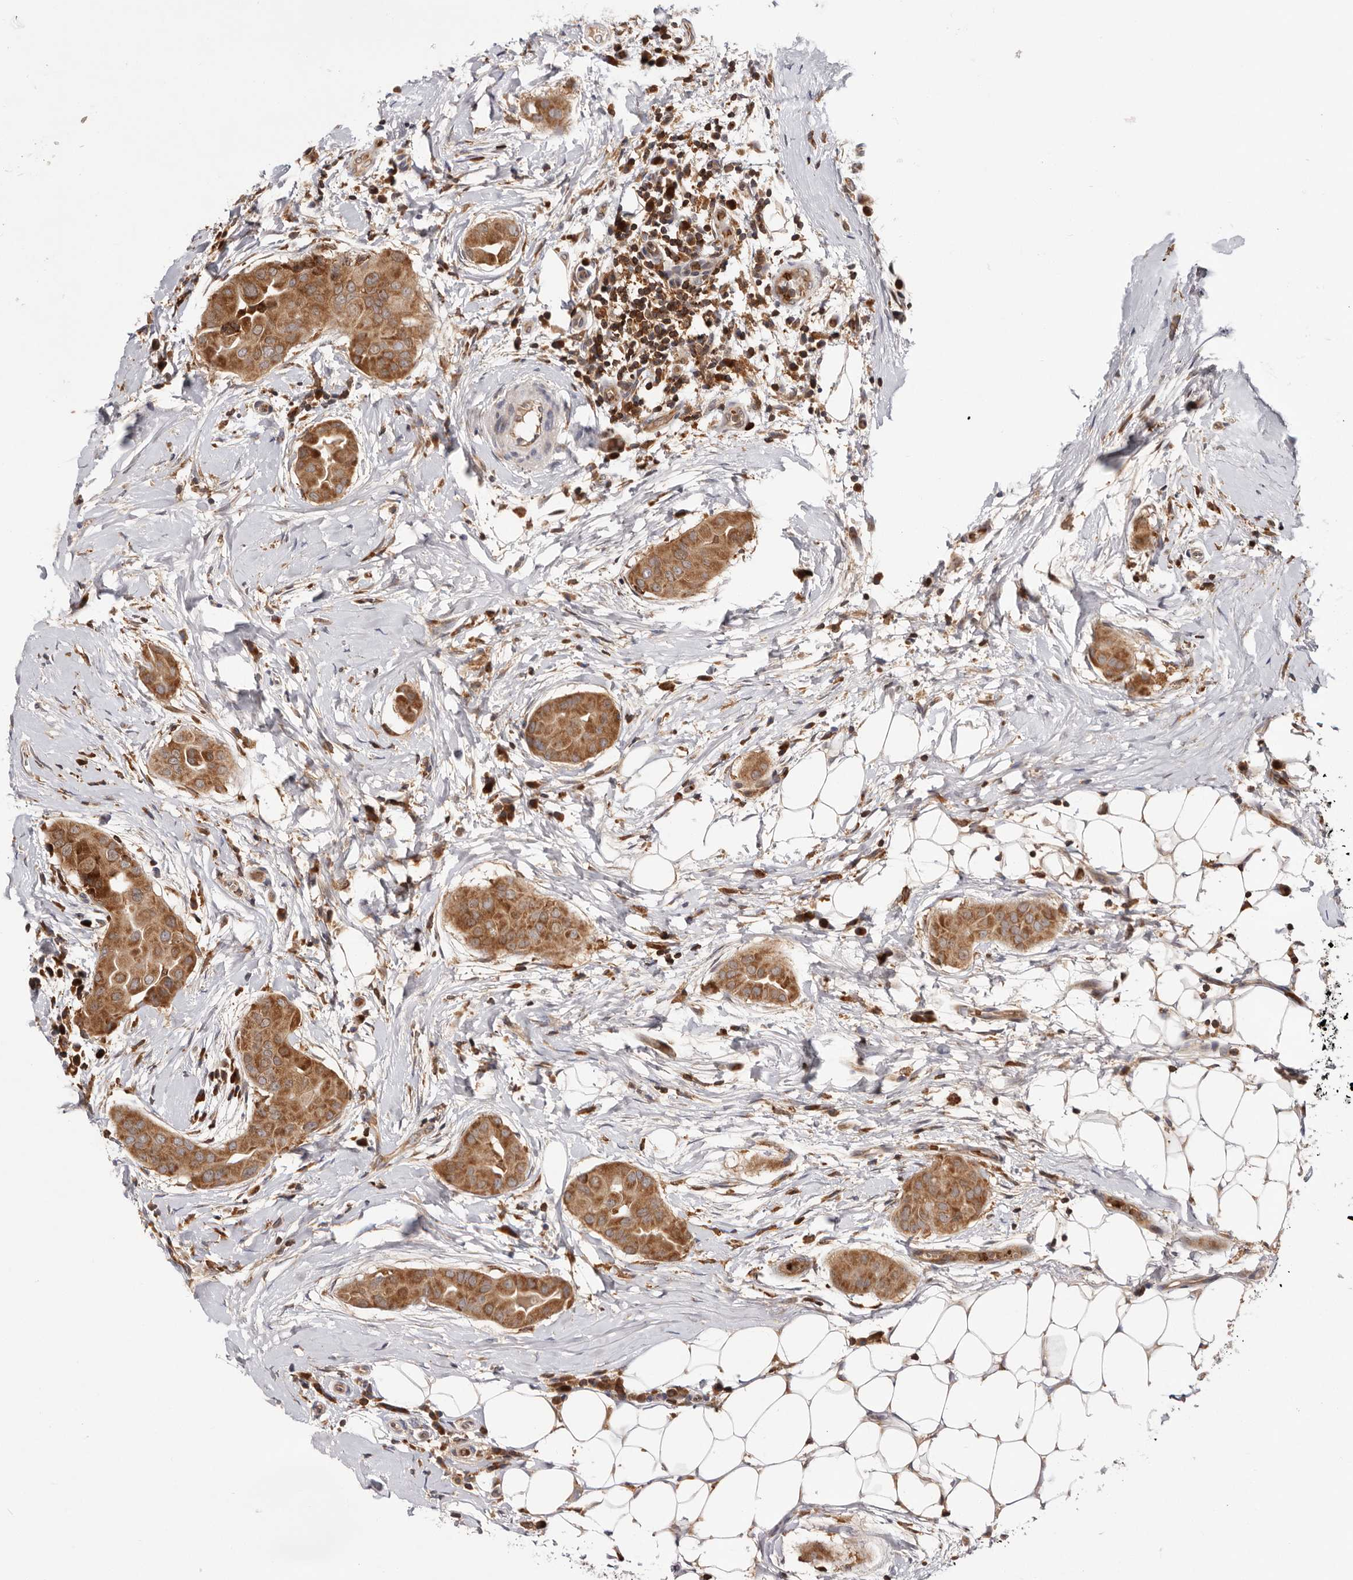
{"staining": {"intensity": "moderate", "quantity": ">75%", "location": "cytoplasmic/membranous"}, "tissue": "thyroid cancer", "cell_type": "Tumor cells", "image_type": "cancer", "snomed": [{"axis": "morphology", "description": "Papillary adenocarcinoma, NOS"}, {"axis": "topography", "description": "Thyroid gland"}], "caption": "Thyroid papillary adenocarcinoma stained with a brown dye shows moderate cytoplasmic/membranous positive positivity in about >75% of tumor cells.", "gene": "RNF213", "patient": {"sex": "male", "age": 33}}